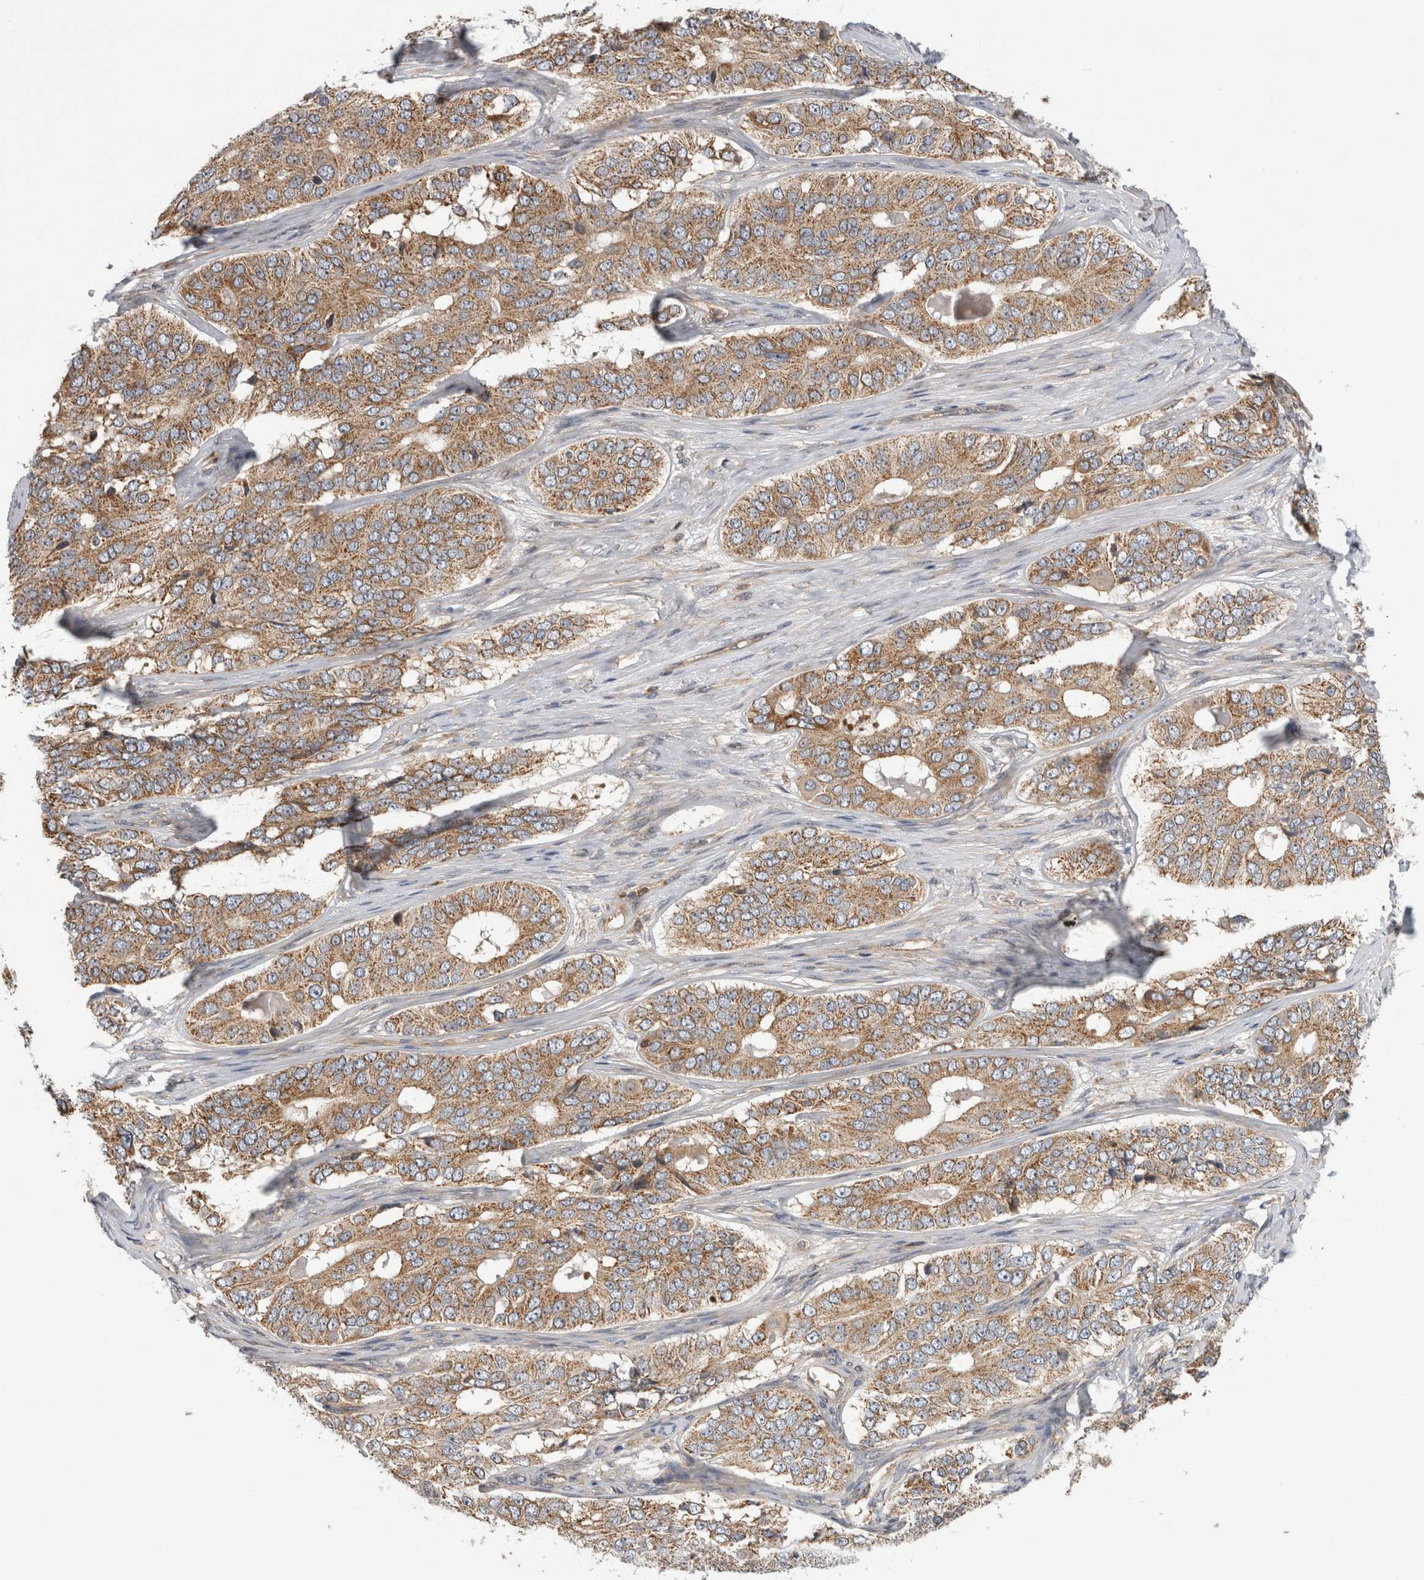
{"staining": {"intensity": "moderate", "quantity": ">75%", "location": "cytoplasmic/membranous"}, "tissue": "ovarian cancer", "cell_type": "Tumor cells", "image_type": "cancer", "snomed": [{"axis": "morphology", "description": "Carcinoma, endometroid"}, {"axis": "topography", "description": "Ovary"}], "caption": "A brown stain labels moderate cytoplasmic/membranous staining of a protein in ovarian endometroid carcinoma tumor cells. (IHC, brightfield microscopy, high magnification).", "gene": "GRIK2", "patient": {"sex": "female", "age": 51}}